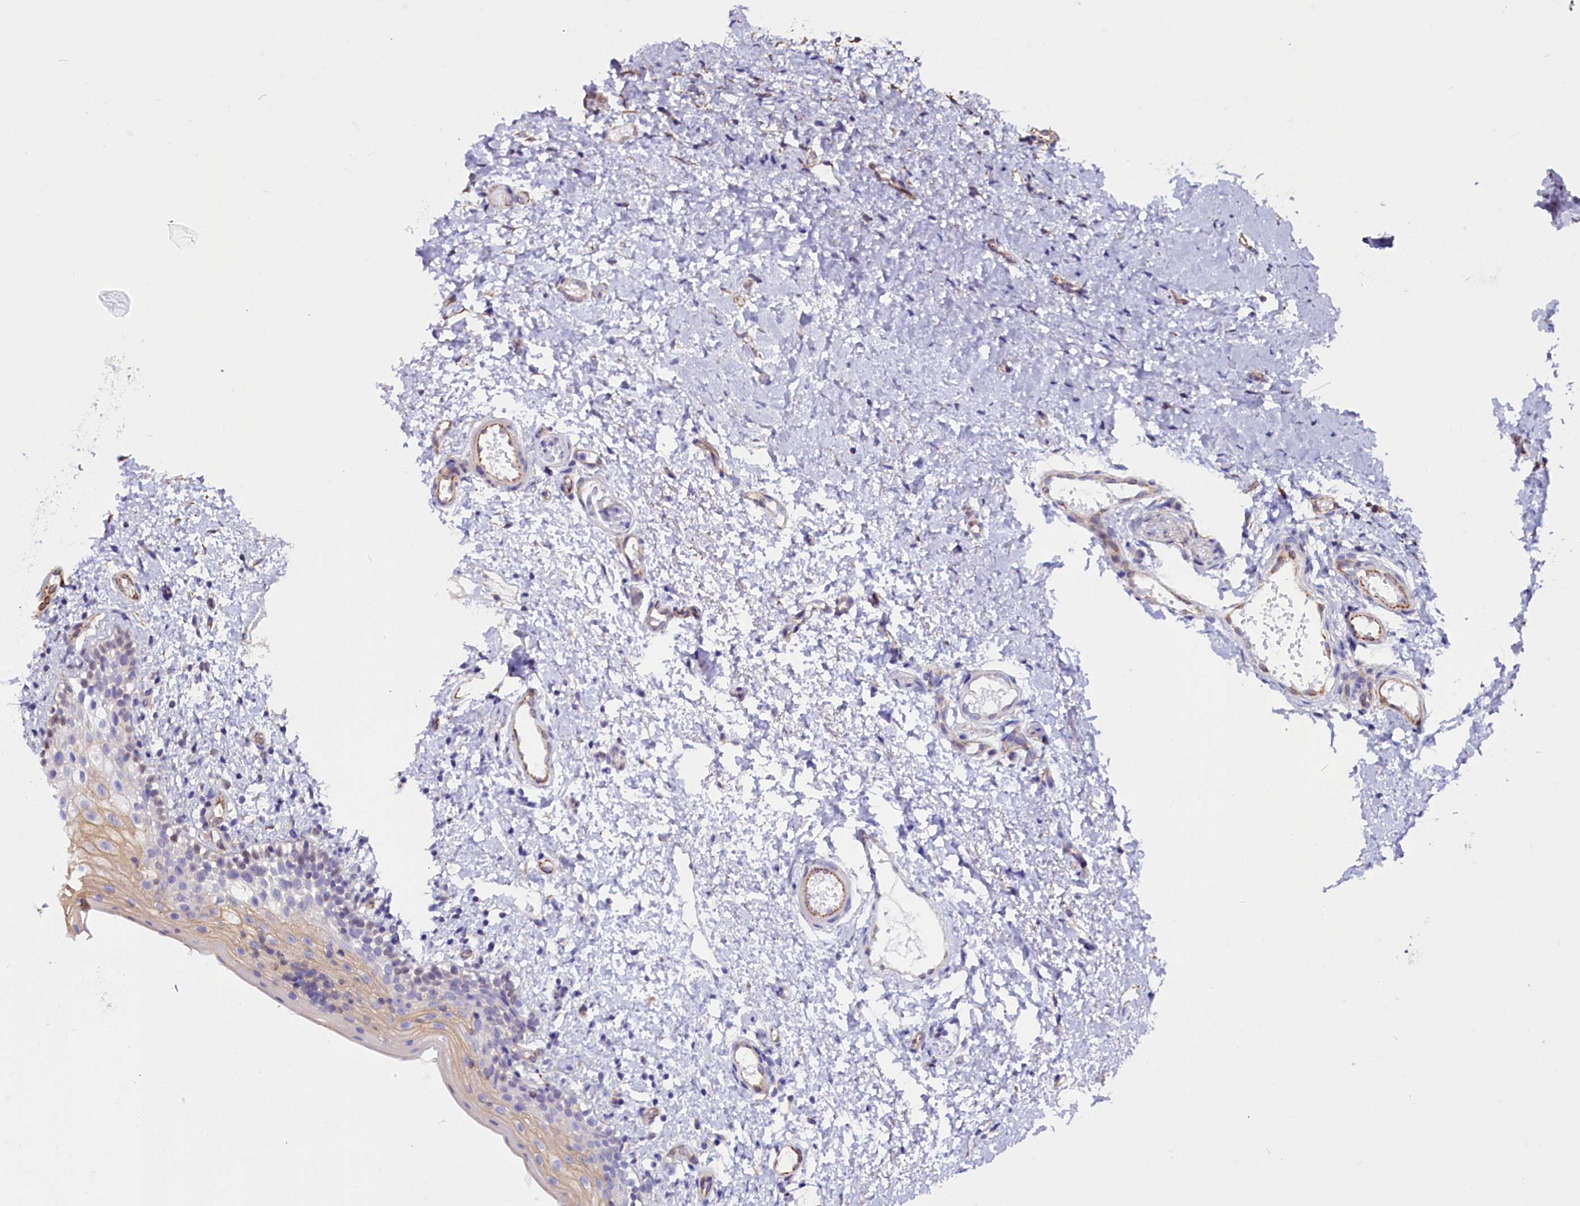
{"staining": {"intensity": "weak", "quantity": "<25%", "location": "cytoplasmic/membranous"}, "tissue": "oral mucosa", "cell_type": "Squamous epithelial cells", "image_type": "normal", "snomed": [{"axis": "morphology", "description": "Normal tissue, NOS"}, {"axis": "topography", "description": "Oral tissue"}], "caption": "This photomicrograph is of unremarkable oral mucosa stained with IHC to label a protein in brown with the nuclei are counter-stained blue. There is no staining in squamous epithelial cells.", "gene": "PDILT", "patient": {"sex": "female", "age": 13}}